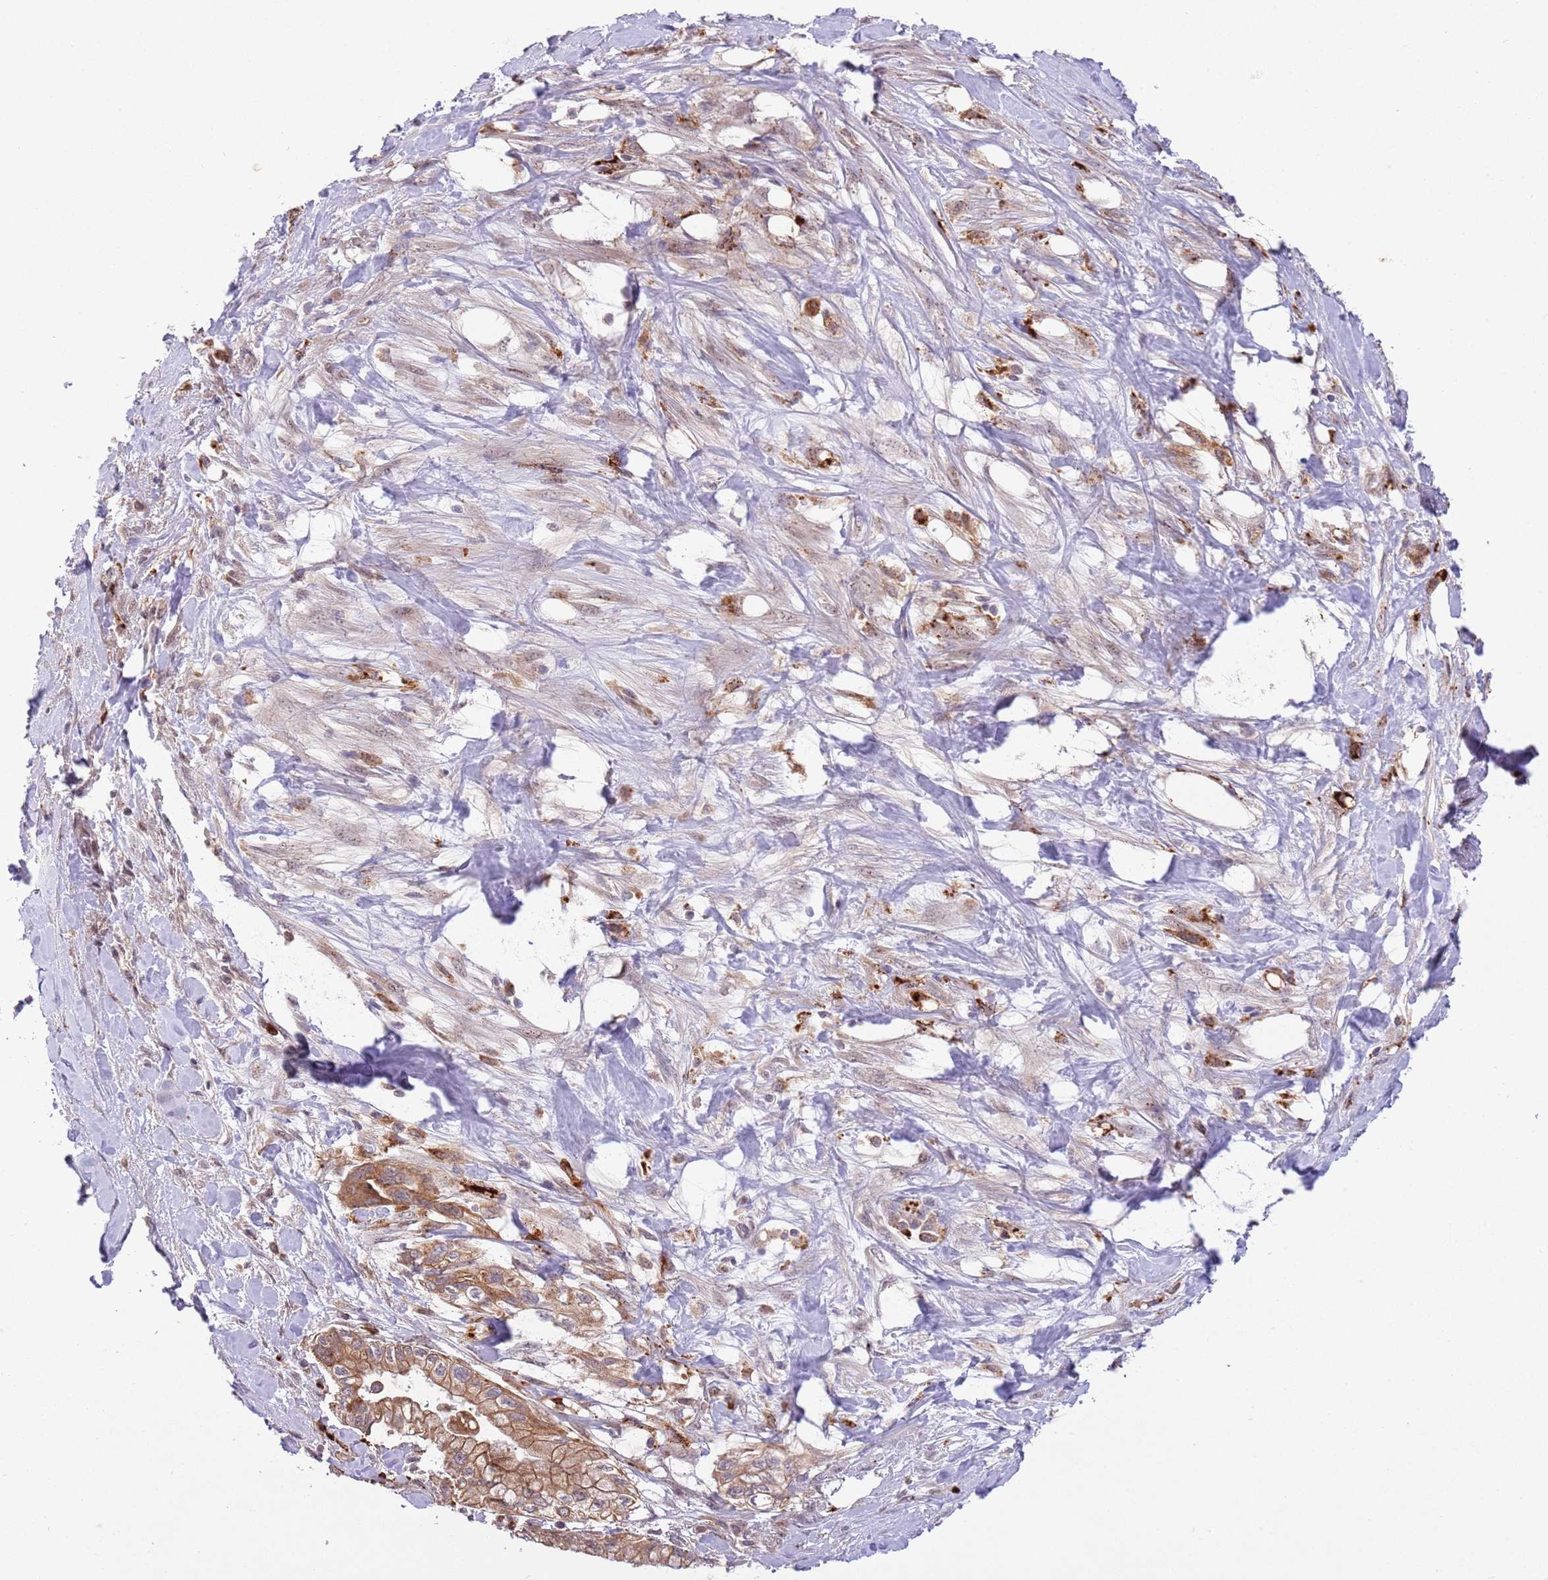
{"staining": {"intensity": "moderate", "quantity": ">75%", "location": "cytoplasmic/membranous,nuclear"}, "tissue": "pancreatic cancer", "cell_type": "Tumor cells", "image_type": "cancer", "snomed": [{"axis": "morphology", "description": "Adenocarcinoma, NOS"}, {"axis": "topography", "description": "Pancreas"}], "caption": "Human adenocarcinoma (pancreatic) stained with a brown dye reveals moderate cytoplasmic/membranous and nuclear positive positivity in about >75% of tumor cells.", "gene": "TRIM27", "patient": {"sex": "male", "age": 48}}